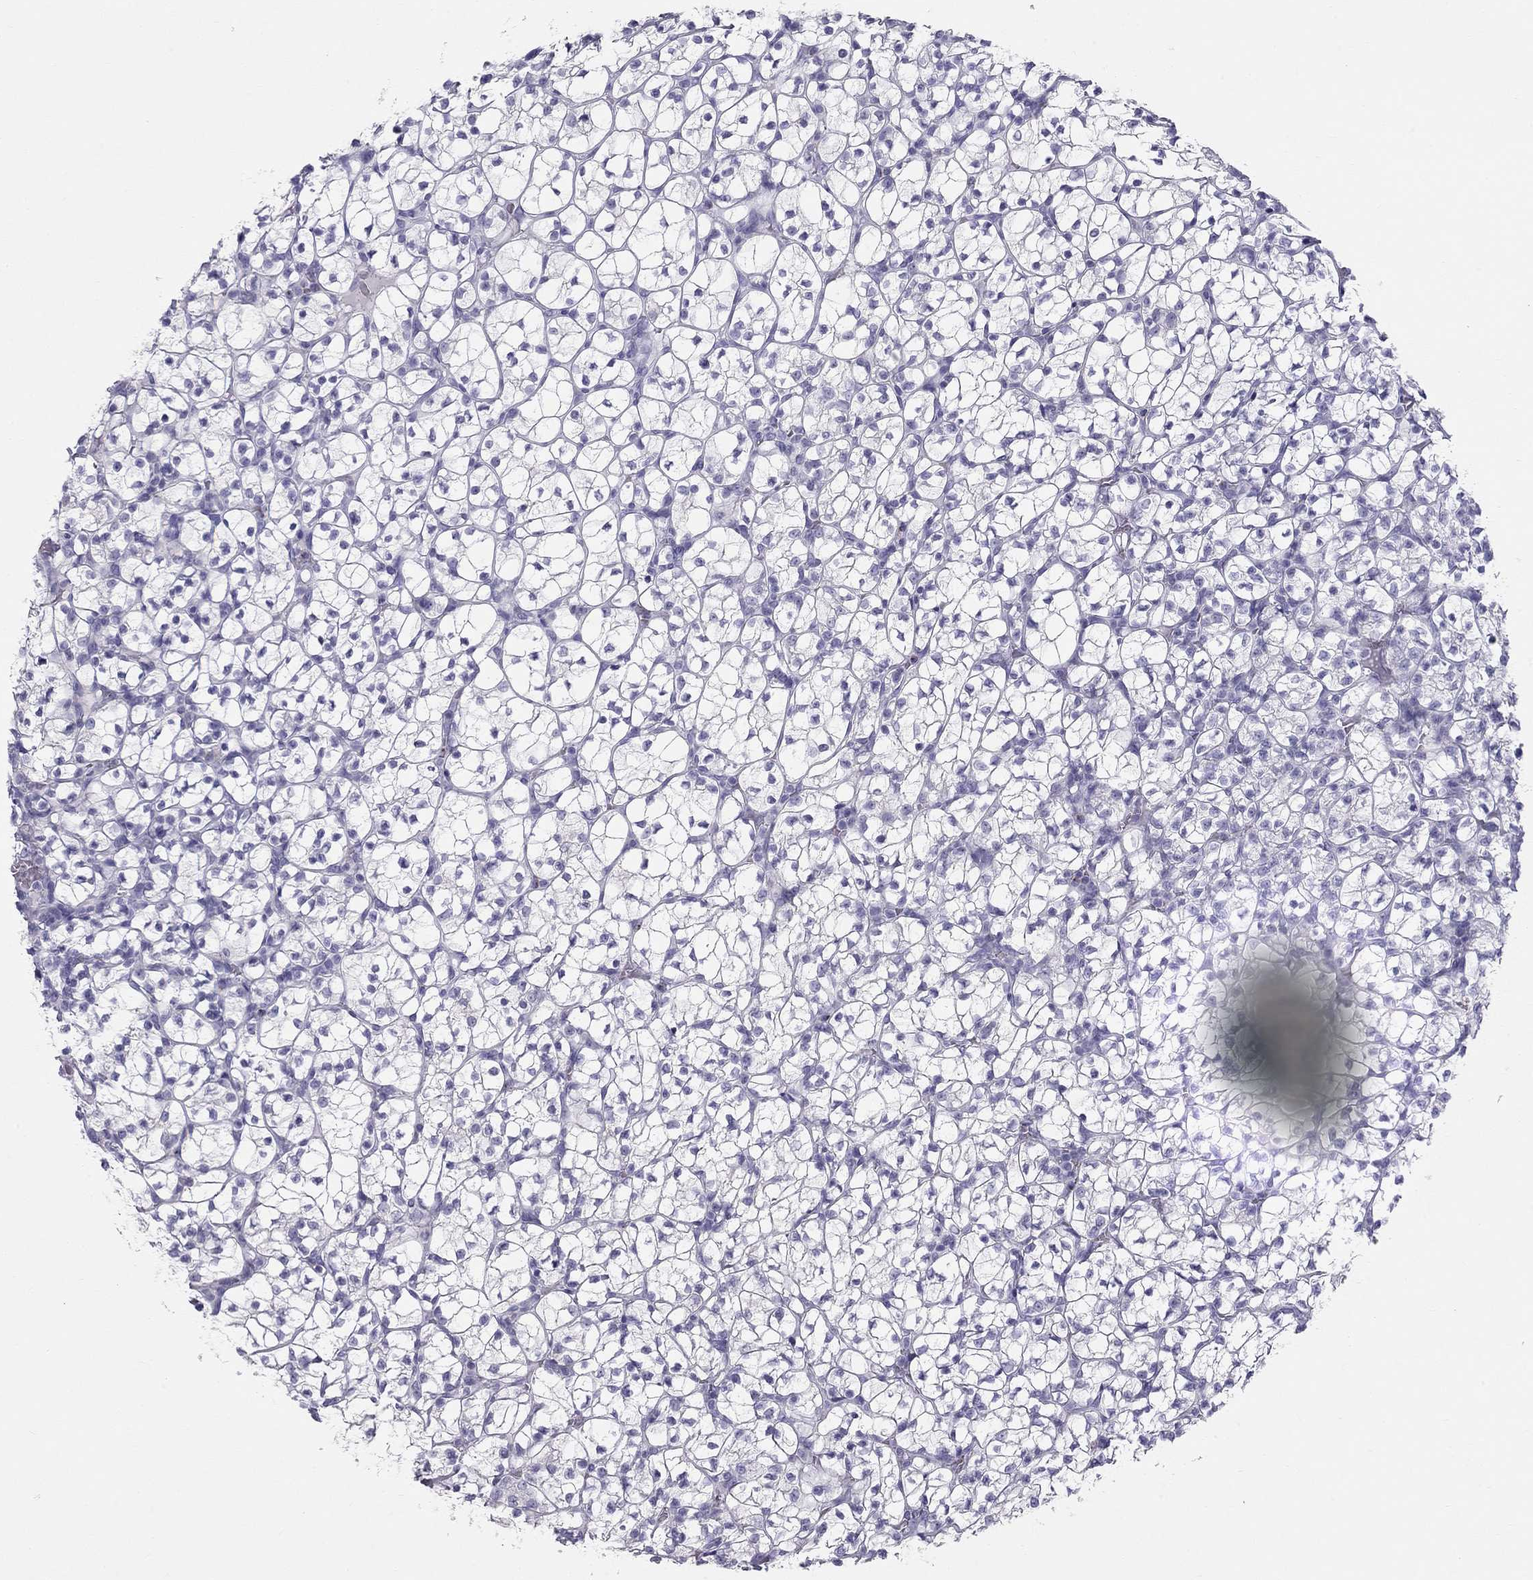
{"staining": {"intensity": "negative", "quantity": "none", "location": "none"}, "tissue": "renal cancer", "cell_type": "Tumor cells", "image_type": "cancer", "snomed": [{"axis": "morphology", "description": "Adenocarcinoma, NOS"}, {"axis": "topography", "description": "Kidney"}], "caption": "High power microscopy photomicrograph of an immunohistochemistry photomicrograph of renal adenocarcinoma, revealing no significant expression in tumor cells. Brightfield microscopy of immunohistochemistry stained with DAB (brown) and hematoxylin (blue), captured at high magnification.", "gene": "TRPM3", "patient": {"sex": "female", "age": 89}}